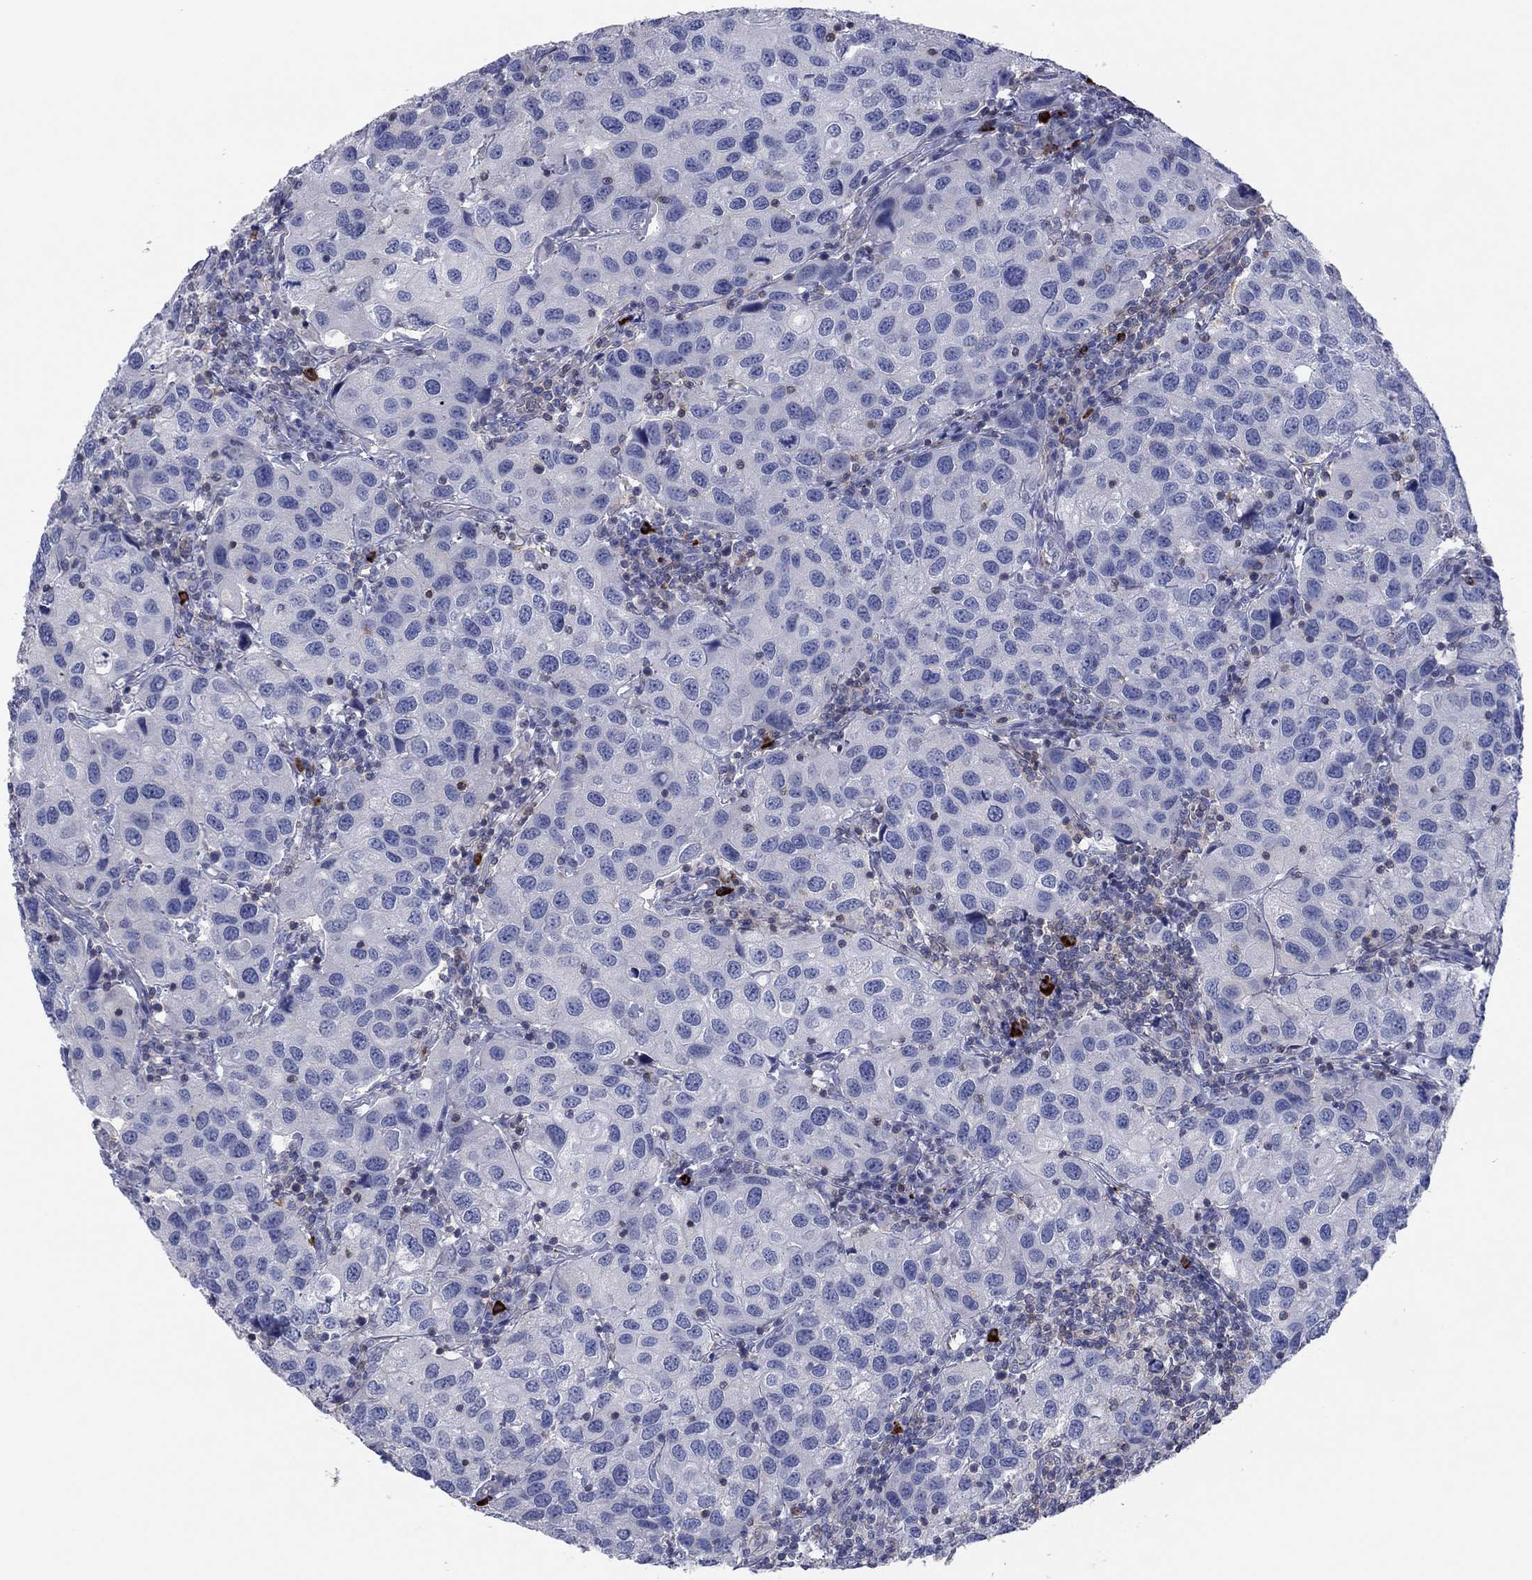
{"staining": {"intensity": "negative", "quantity": "none", "location": "none"}, "tissue": "urothelial cancer", "cell_type": "Tumor cells", "image_type": "cancer", "snomed": [{"axis": "morphology", "description": "Urothelial carcinoma, High grade"}, {"axis": "topography", "description": "Urinary bladder"}], "caption": "IHC of human urothelial cancer shows no positivity in tumor cells. Brightfield microscopy of immunohistochemistry (IHC) stained with DAB (brown) and hematoxylin (blue), captured at high magnification.", "gene": "PVR", "patient": {"sex": "male", "age": 79}}